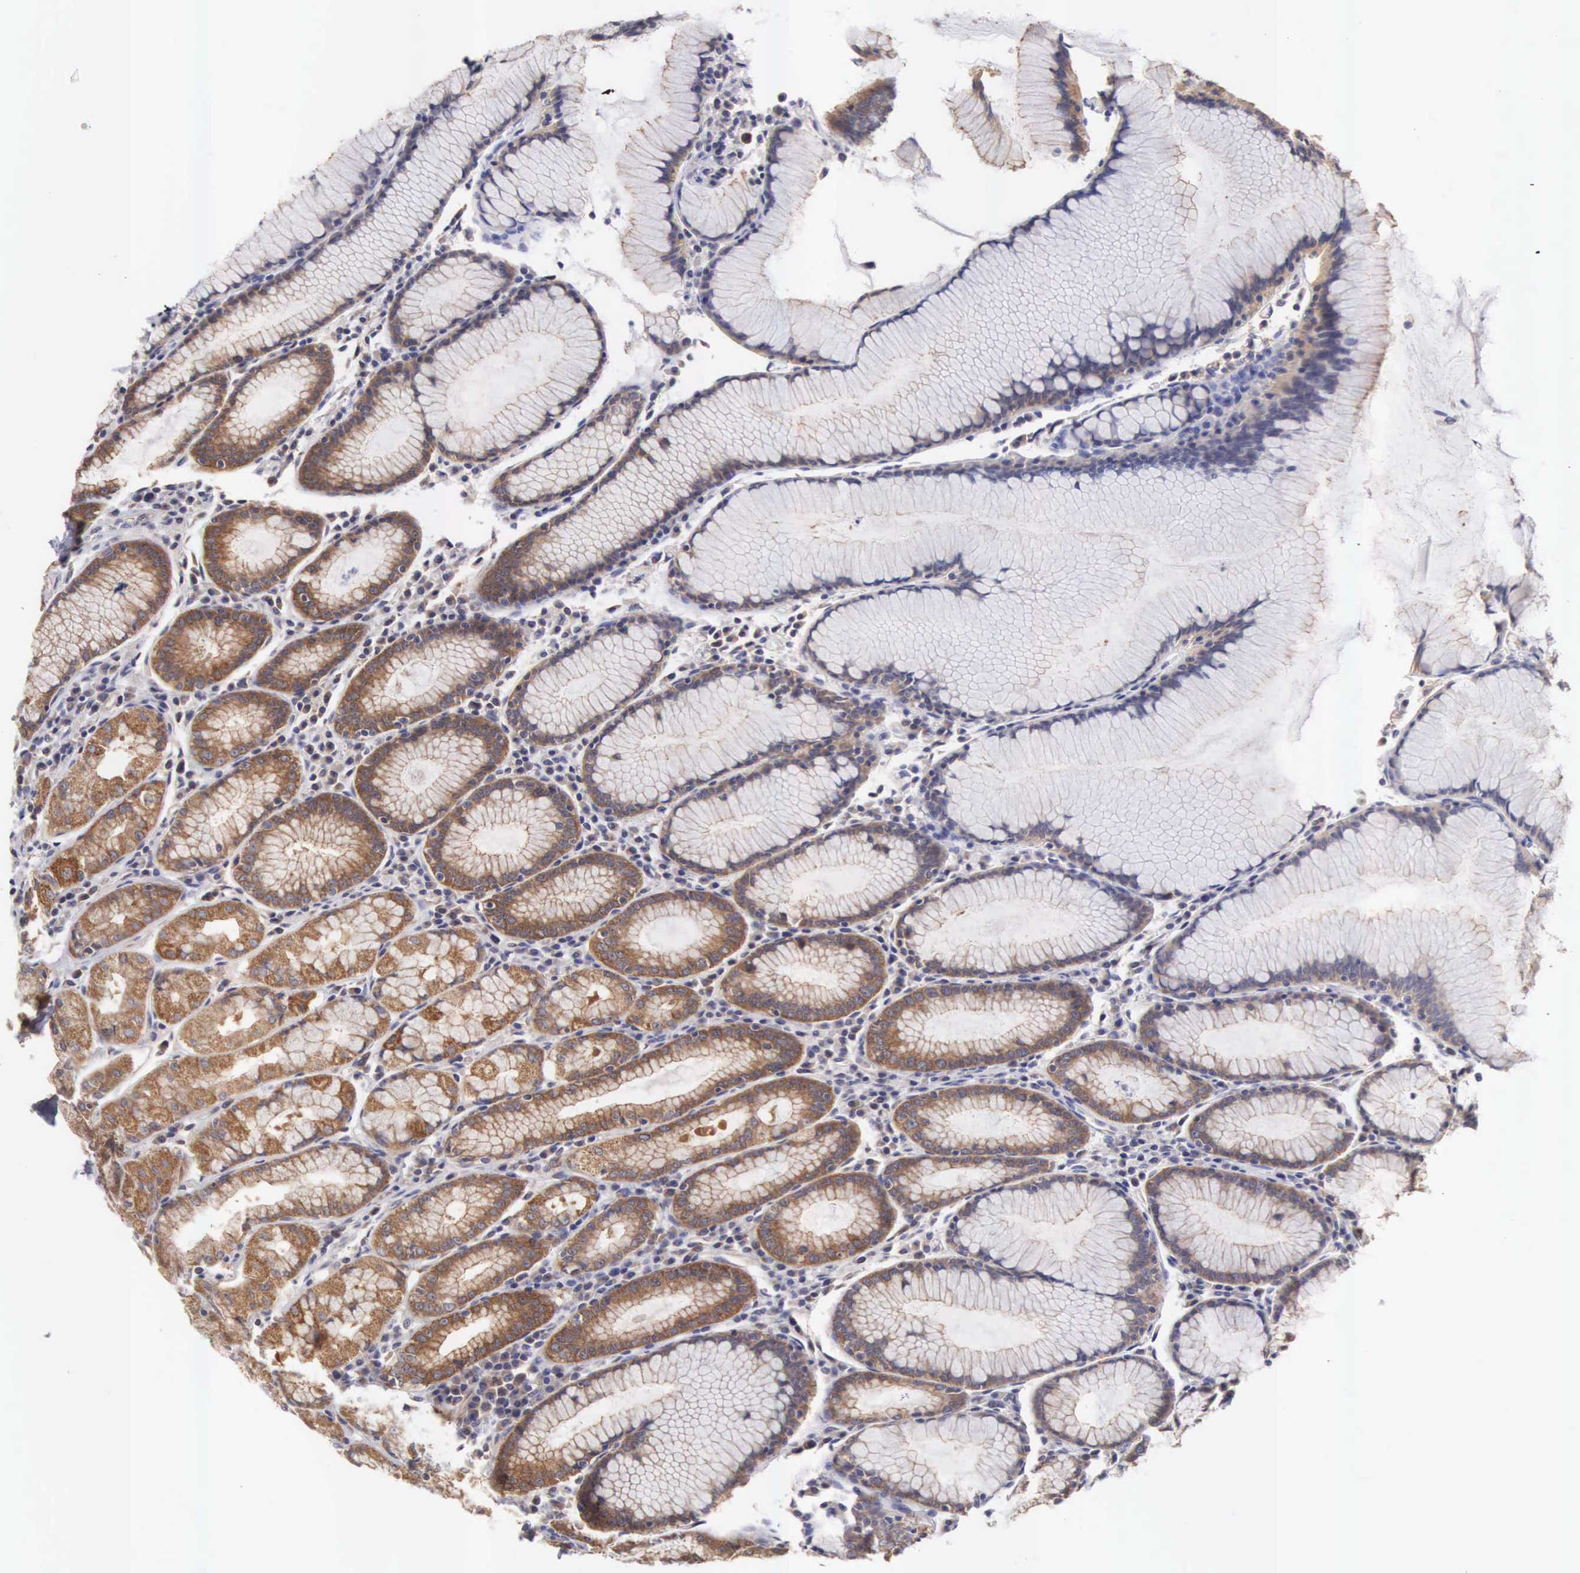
{"staining": {"intensity": "strong", "quantity": ">75%", "location": "cytoplasmic/membranous"}, "tissue": "stomach", "cell_type": "Glandular cells", "image_type": "normal", "snomed": [{"axis": "morphology", "description": "Normal tissue, NOS"}, {"axis": "topography", "description": "Stomach, lower"}], "caption": "DAB (3,3'-diaminobenzidine) immunohistochemical staining of normal stomach demonstrates strong cytoplasmic/membranous protein staining in approximately >75% of glandular cells. Ihc stains the protein in brown and the nuclei are stained blue.", "gene": "TXLNG", "patient": {"sex": "female", "age": 43}}